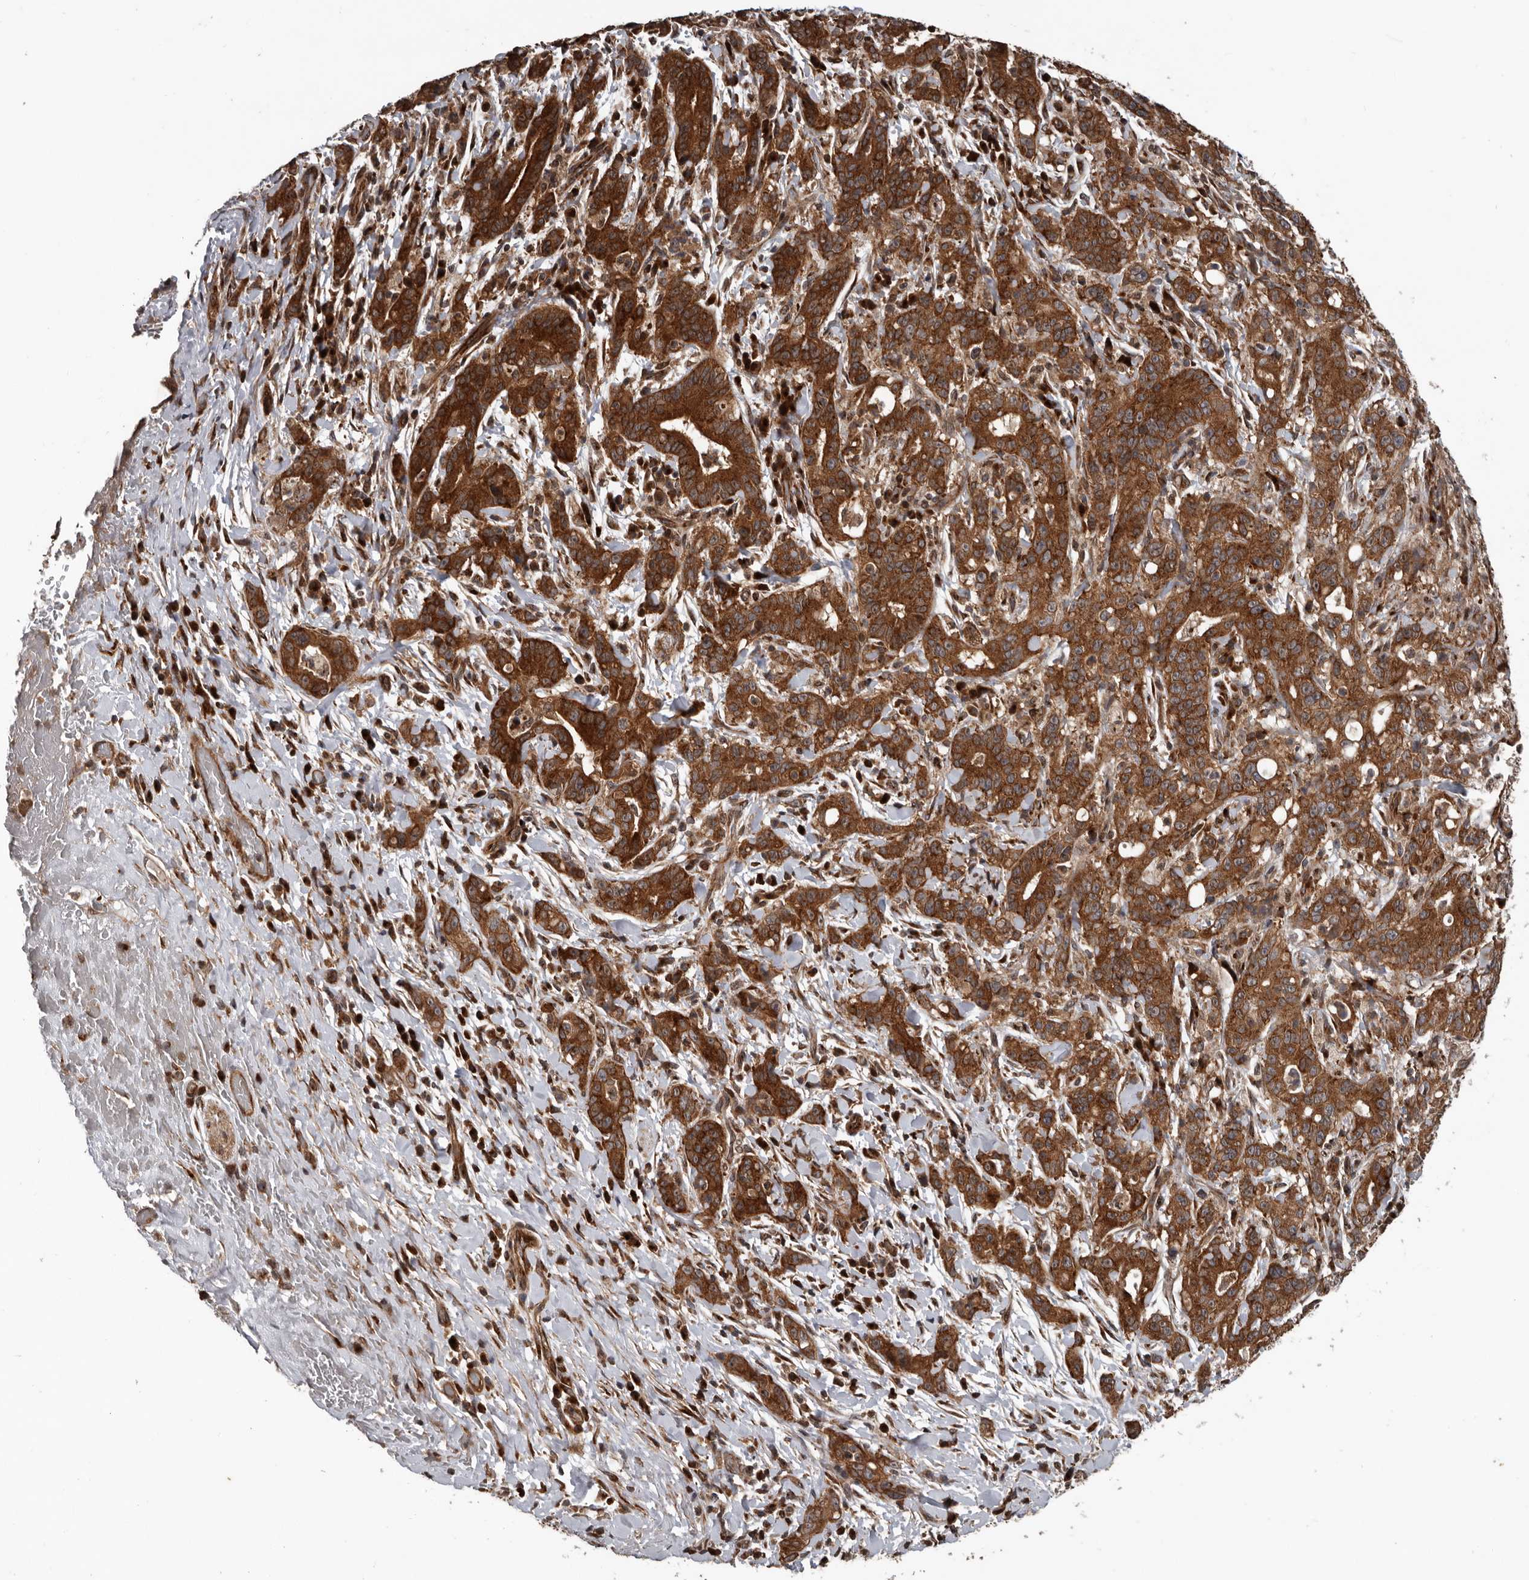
{"staining": {"intensity": "strong", "quantity": ">75%", "location": "cytoplasmic/membranous"}, "tissue": "liver cancer", "cell_type": "Tumor cells", "image_type": "cancer", "snomed": [{"axis": "morphology", "description": "Cholangiocarcinoma"}, {"axis": "topography", "description": "Liver"}], "caption": "Protein analysis of cholangiocarcinoma (liver) tissue reveals strong cytoplasmic/membranous staining in about >75% of tumor cells.", "gene": "CCDC190", "patient": {"sex": "female", "age": 38}}